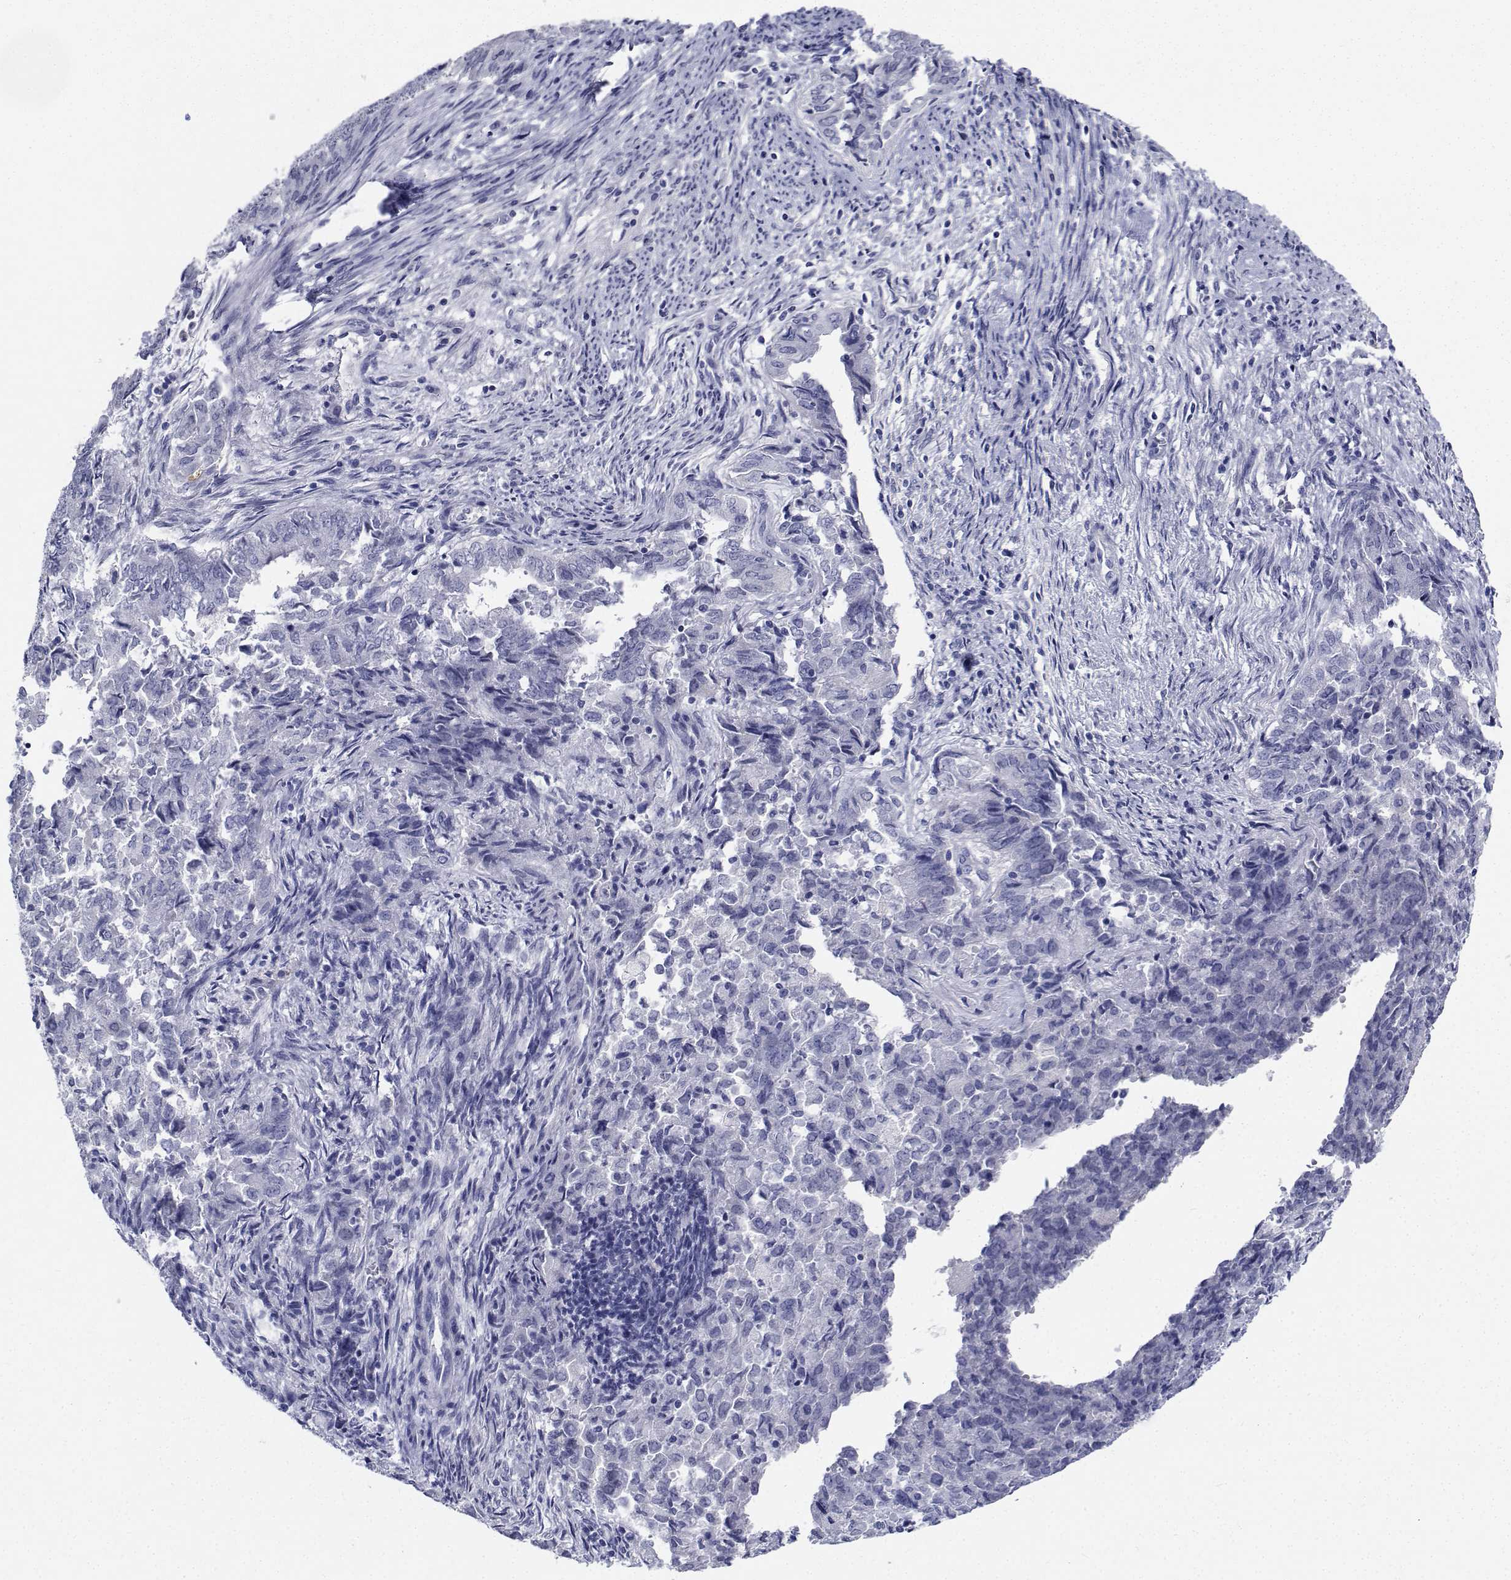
{"staining": {"intensity": "negative", "quantity": "none", "location": "none"}, "tissue": "endometrial cancer", "cell_type": "Tumor cells", "image_type": "cancer", "snomed": [{"axis": "morphology", "description": "Adenocarcinoma, NOS"}, {"axis": "topography", "description": "Endometrium"}], "caption": "Immunohistochemical staining of human endometrial cancer (adenocarcinoma) demonstrates no significant expression in tumor cells.", "gene": "PLXNA4", "patient": {"sex": "female", "age": 72}}